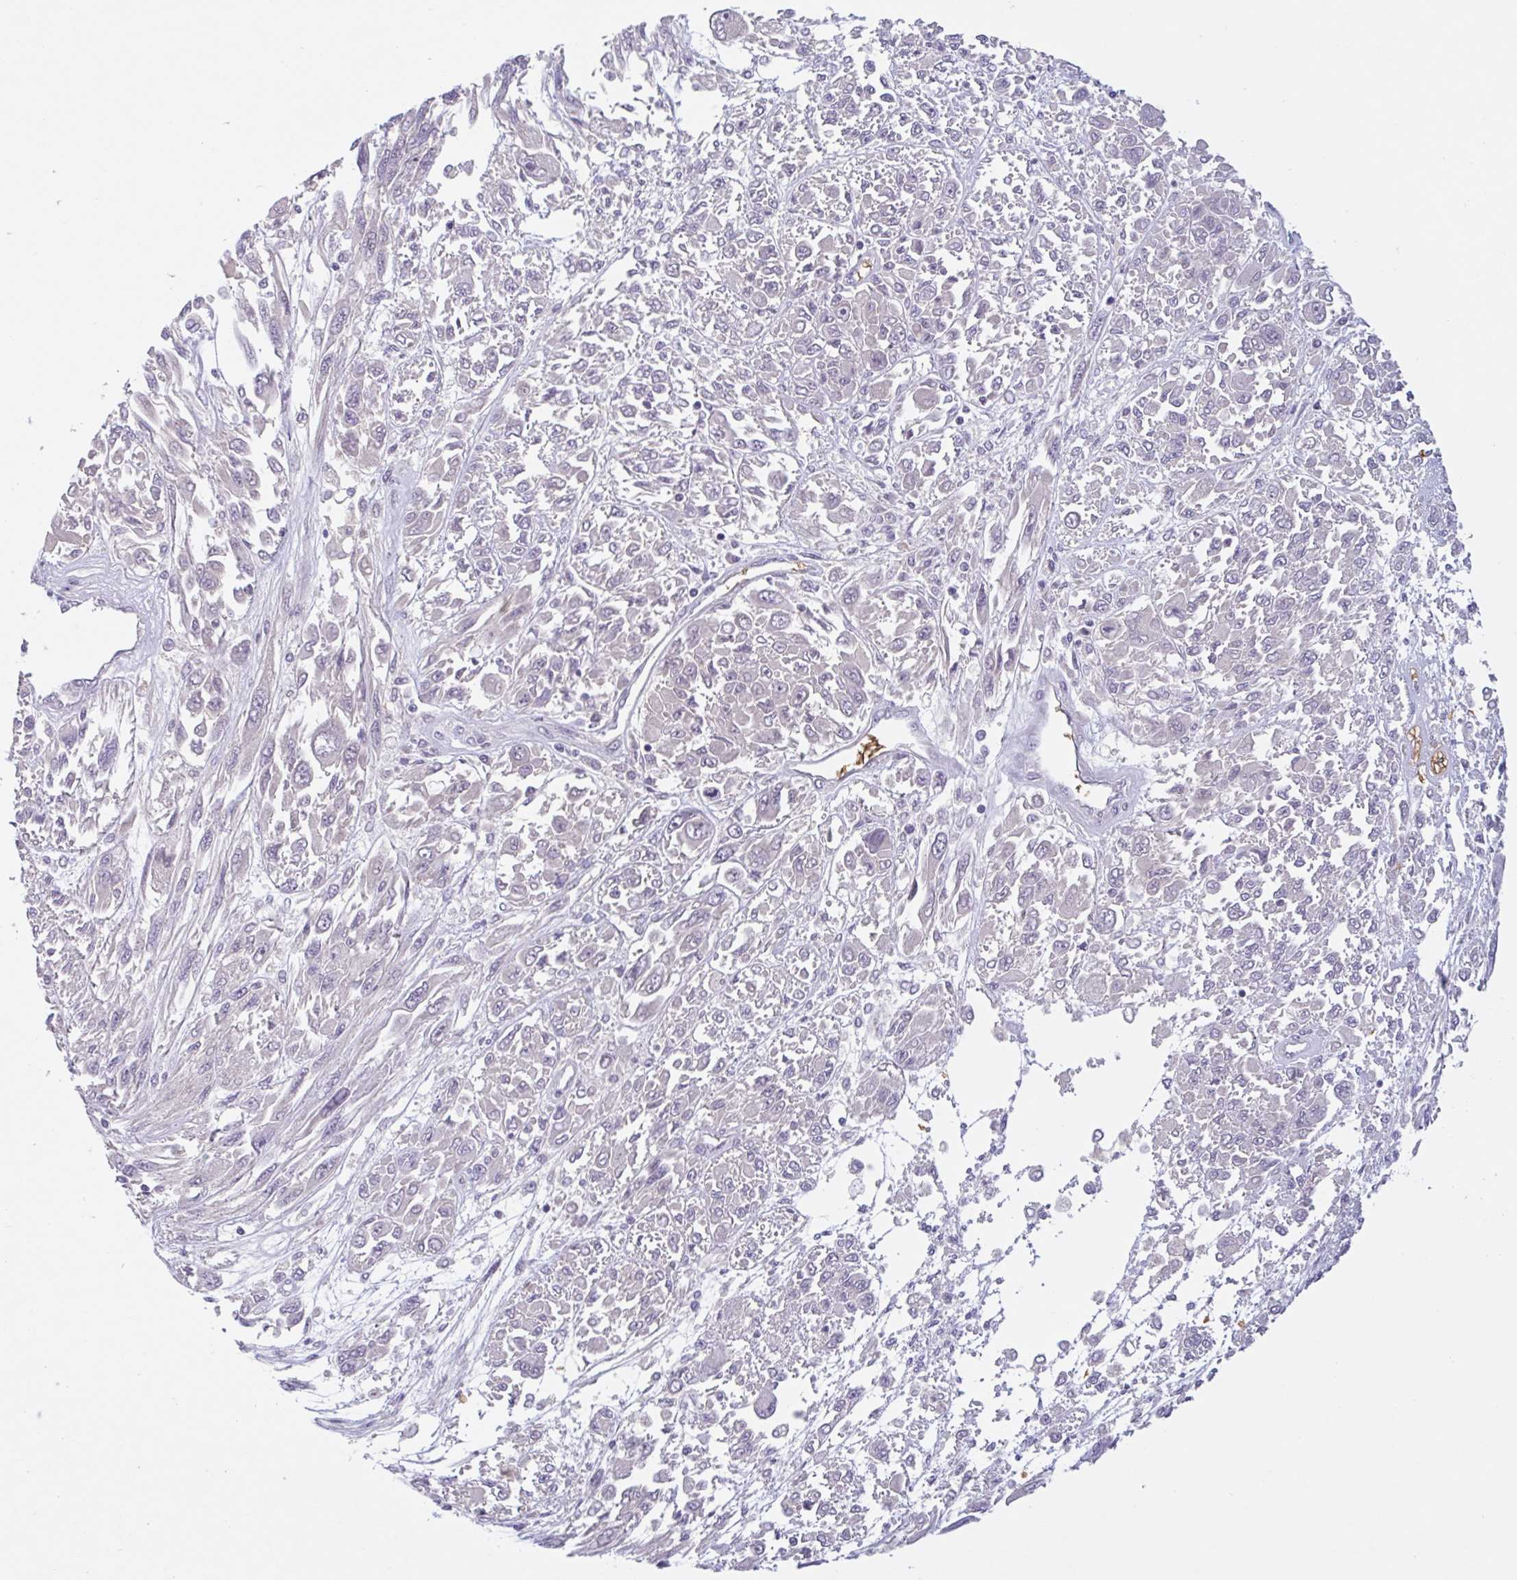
{"staining": {"intensity": "negative", "quantity": "none", "location": "none"}, "tissue": "melanoma", "cell_type": "Tumor cells", "image_type": "cancer", "snomed": [{"axis": "morphology", "description": "Malignant melanoma, NOS"}, {"axis": "topography", "description": "Skin"}], "caption": "Protein analysis of melanoma reveals no significant expression in tumor cells.", "gene": "RHAG", "patient": {"sex": "female", "age": 91}}